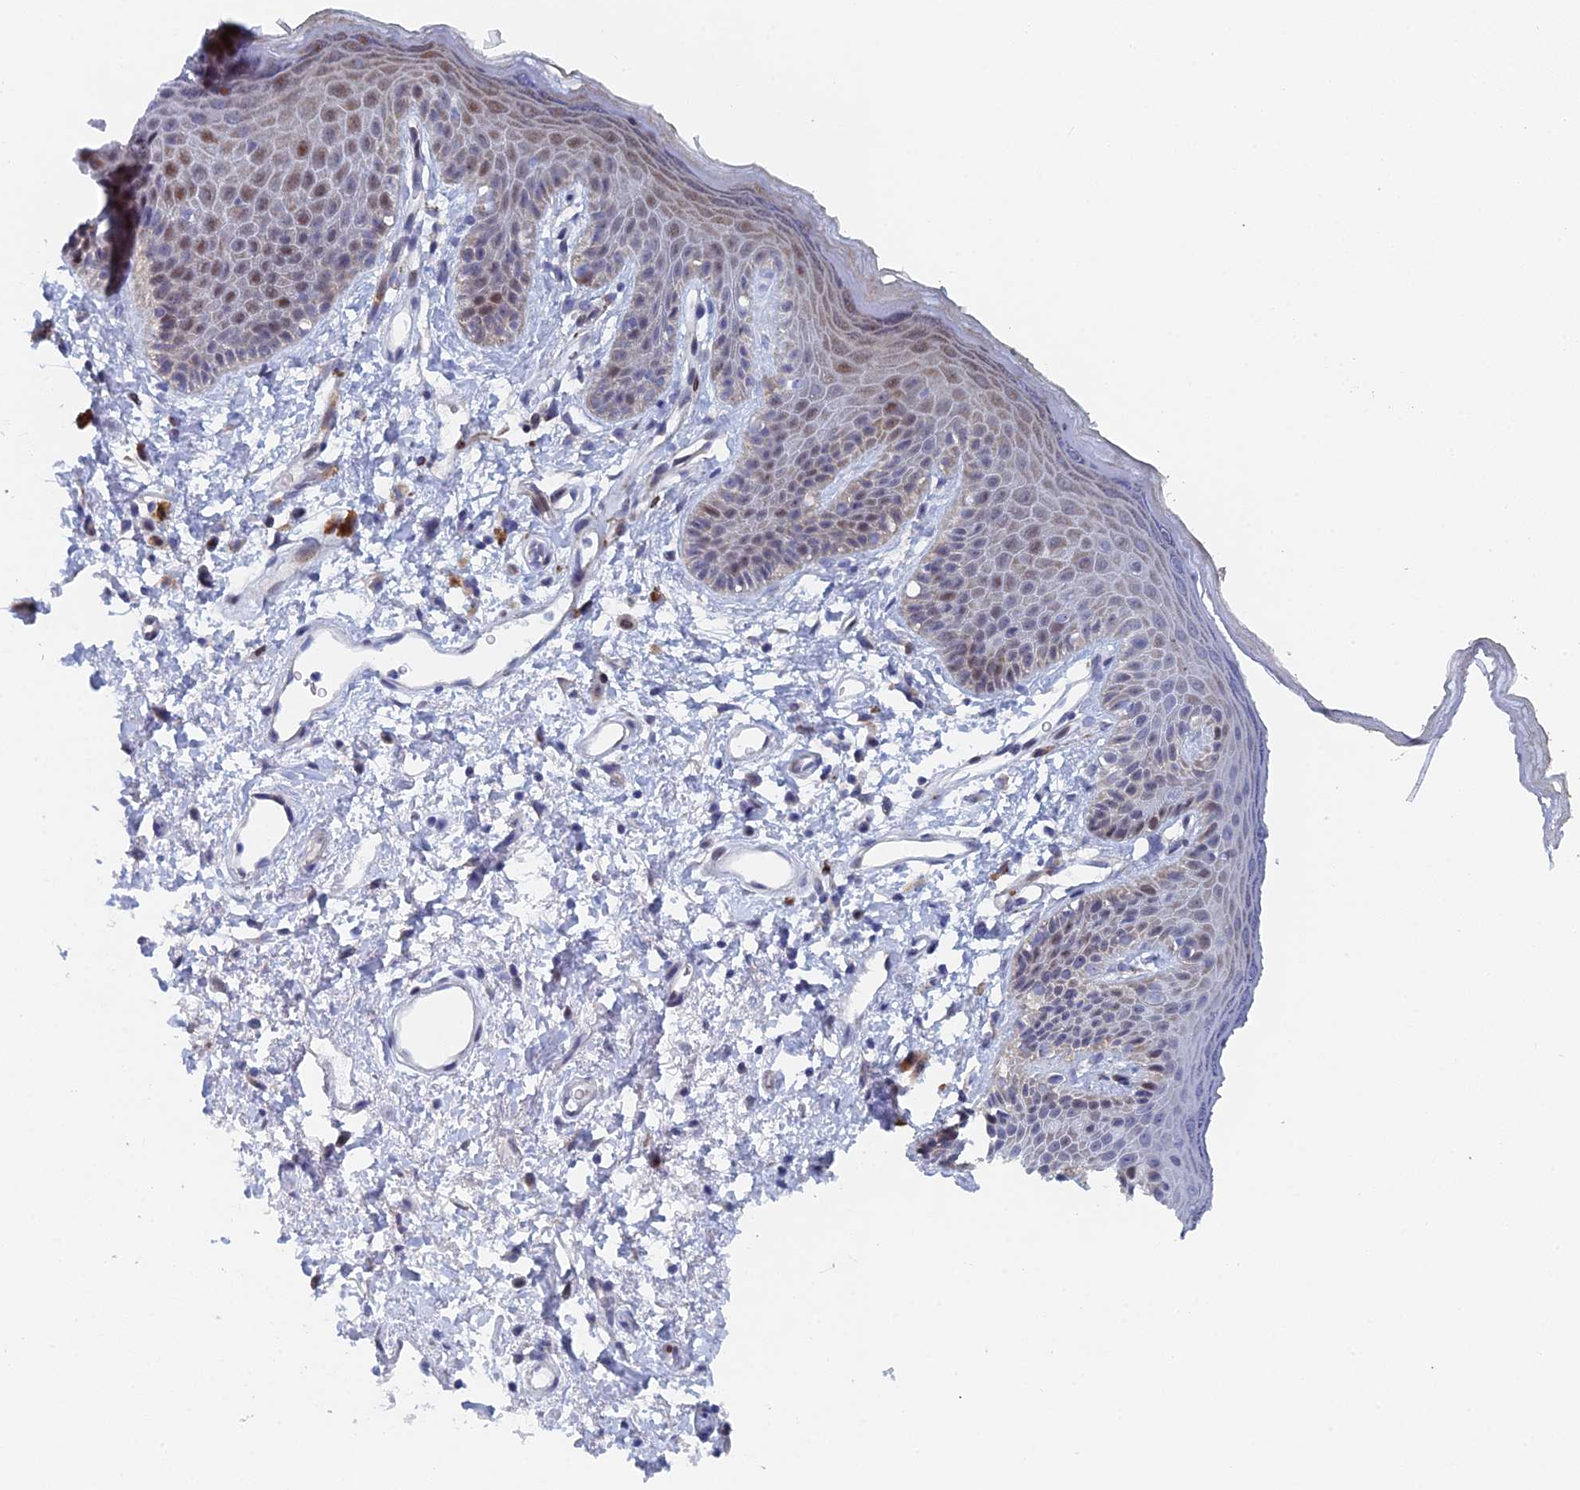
{"staining": {"intensity": "moderate", "quantity": "<25%", "location": "nuclear"}, "tissue": "skin", "cell_type": "Epidermal cells", "image_type": "normal", "snomed": [{"axis": "morphology", "description": "Normal tissue, NOS"}, {"axis": "topography", "description": "Anal"}], "caption": "Protein expression analysis of normal skin reveals moderate nuclear expression in approximately <25% of epidermal cells.", "gene": "DRGX", "patient": {"sex": "female", "age": 46}}